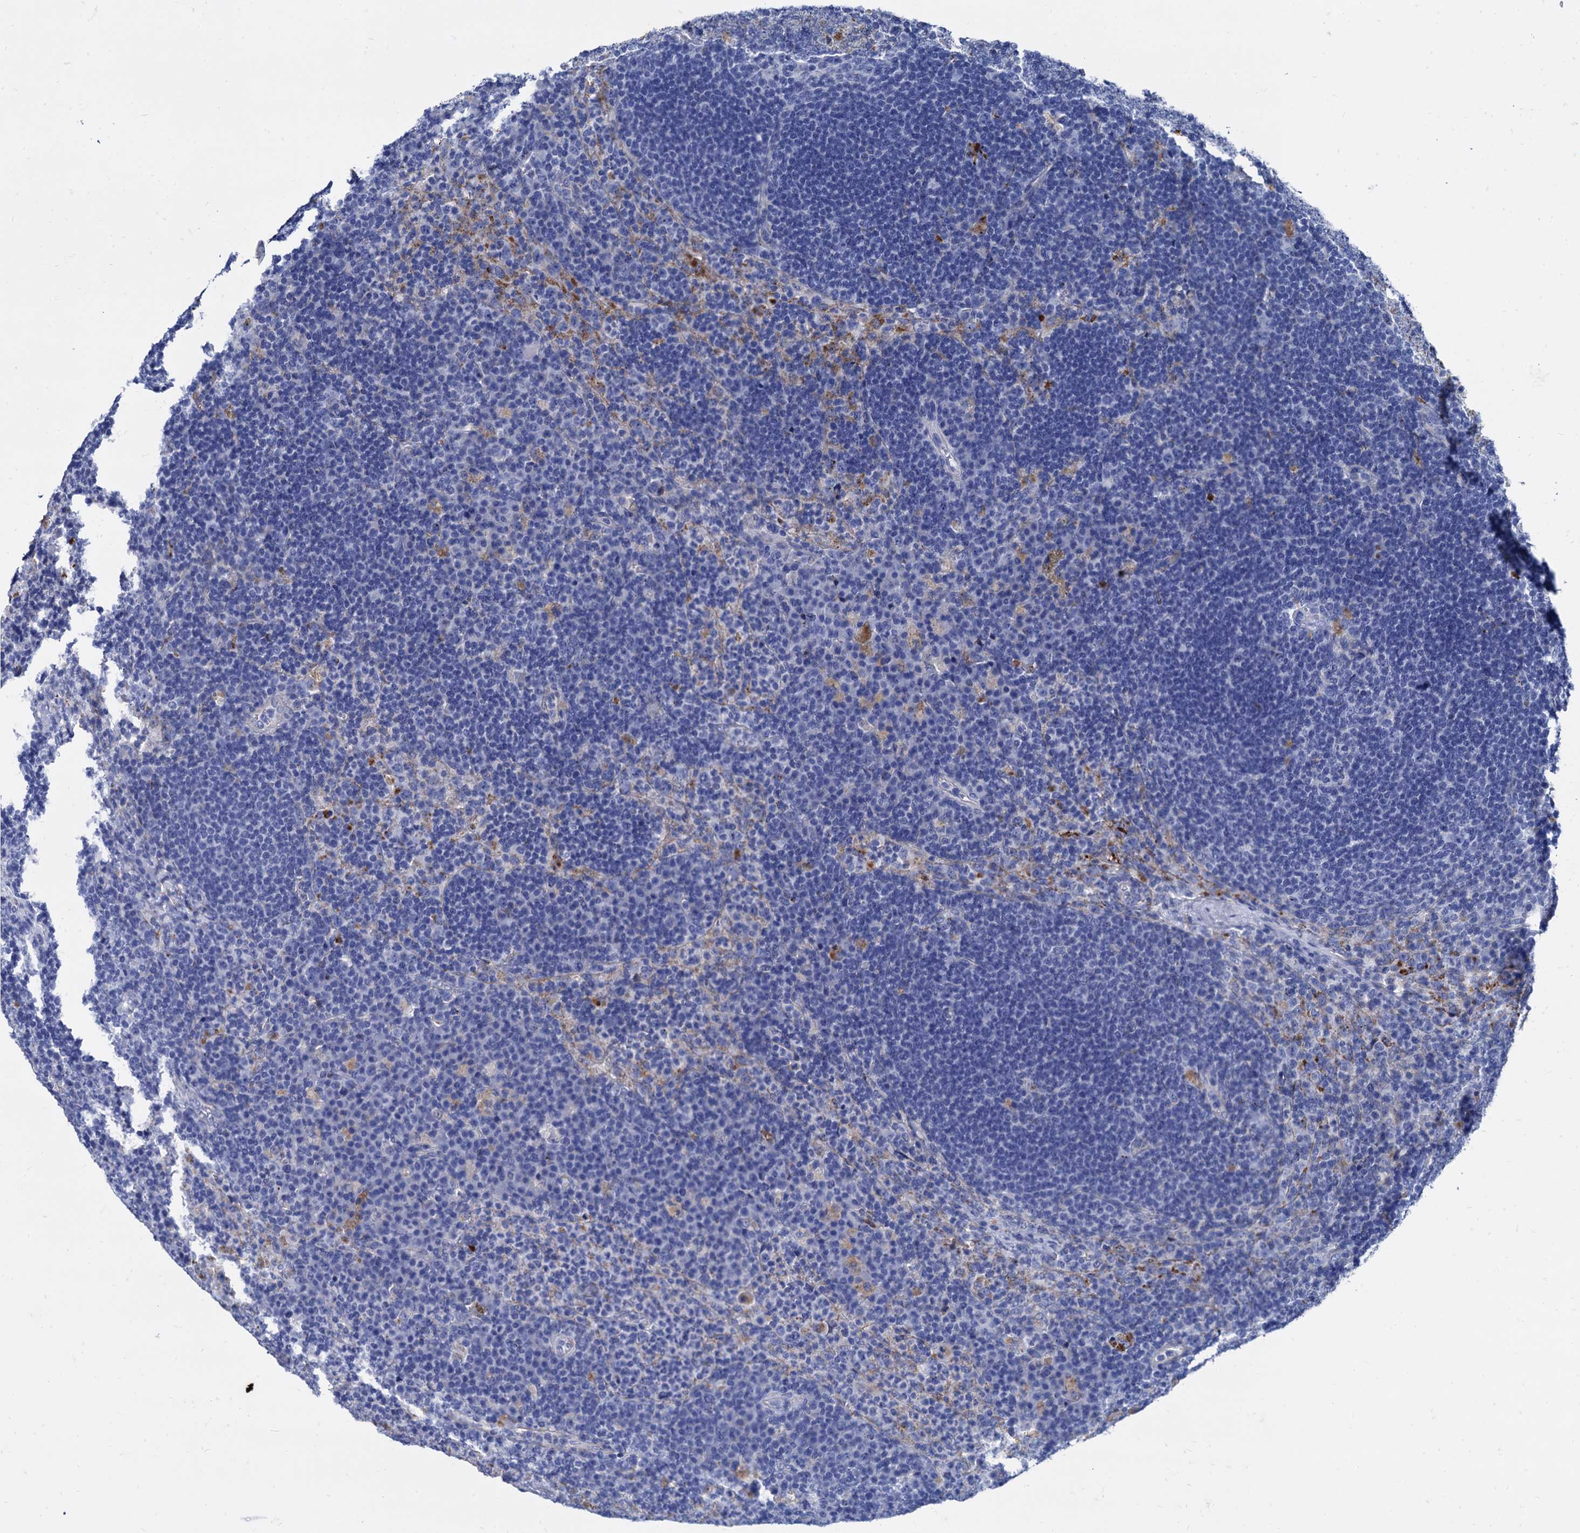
{"staining": {"intensity": "negative", "quantity": "none", "location": "none"}, "tissue": "lymph node", "cell_type": "Germinal center cells", "image_type": "normal", "snomed": [{"axis": "morphology", "description": "Normal tissue, NOS"}, {"axis": "topography", "description": "Lymph node"}], "caption": "Germinal center cells show no significant positivity in benign lymph node. (DAB (3,3'-diaminobenzidine) immunohistochemistry visualized using brightfield microscopy, high magnification).", "gene": "APOD", "patient": {"sex": "female", "age": 70}}